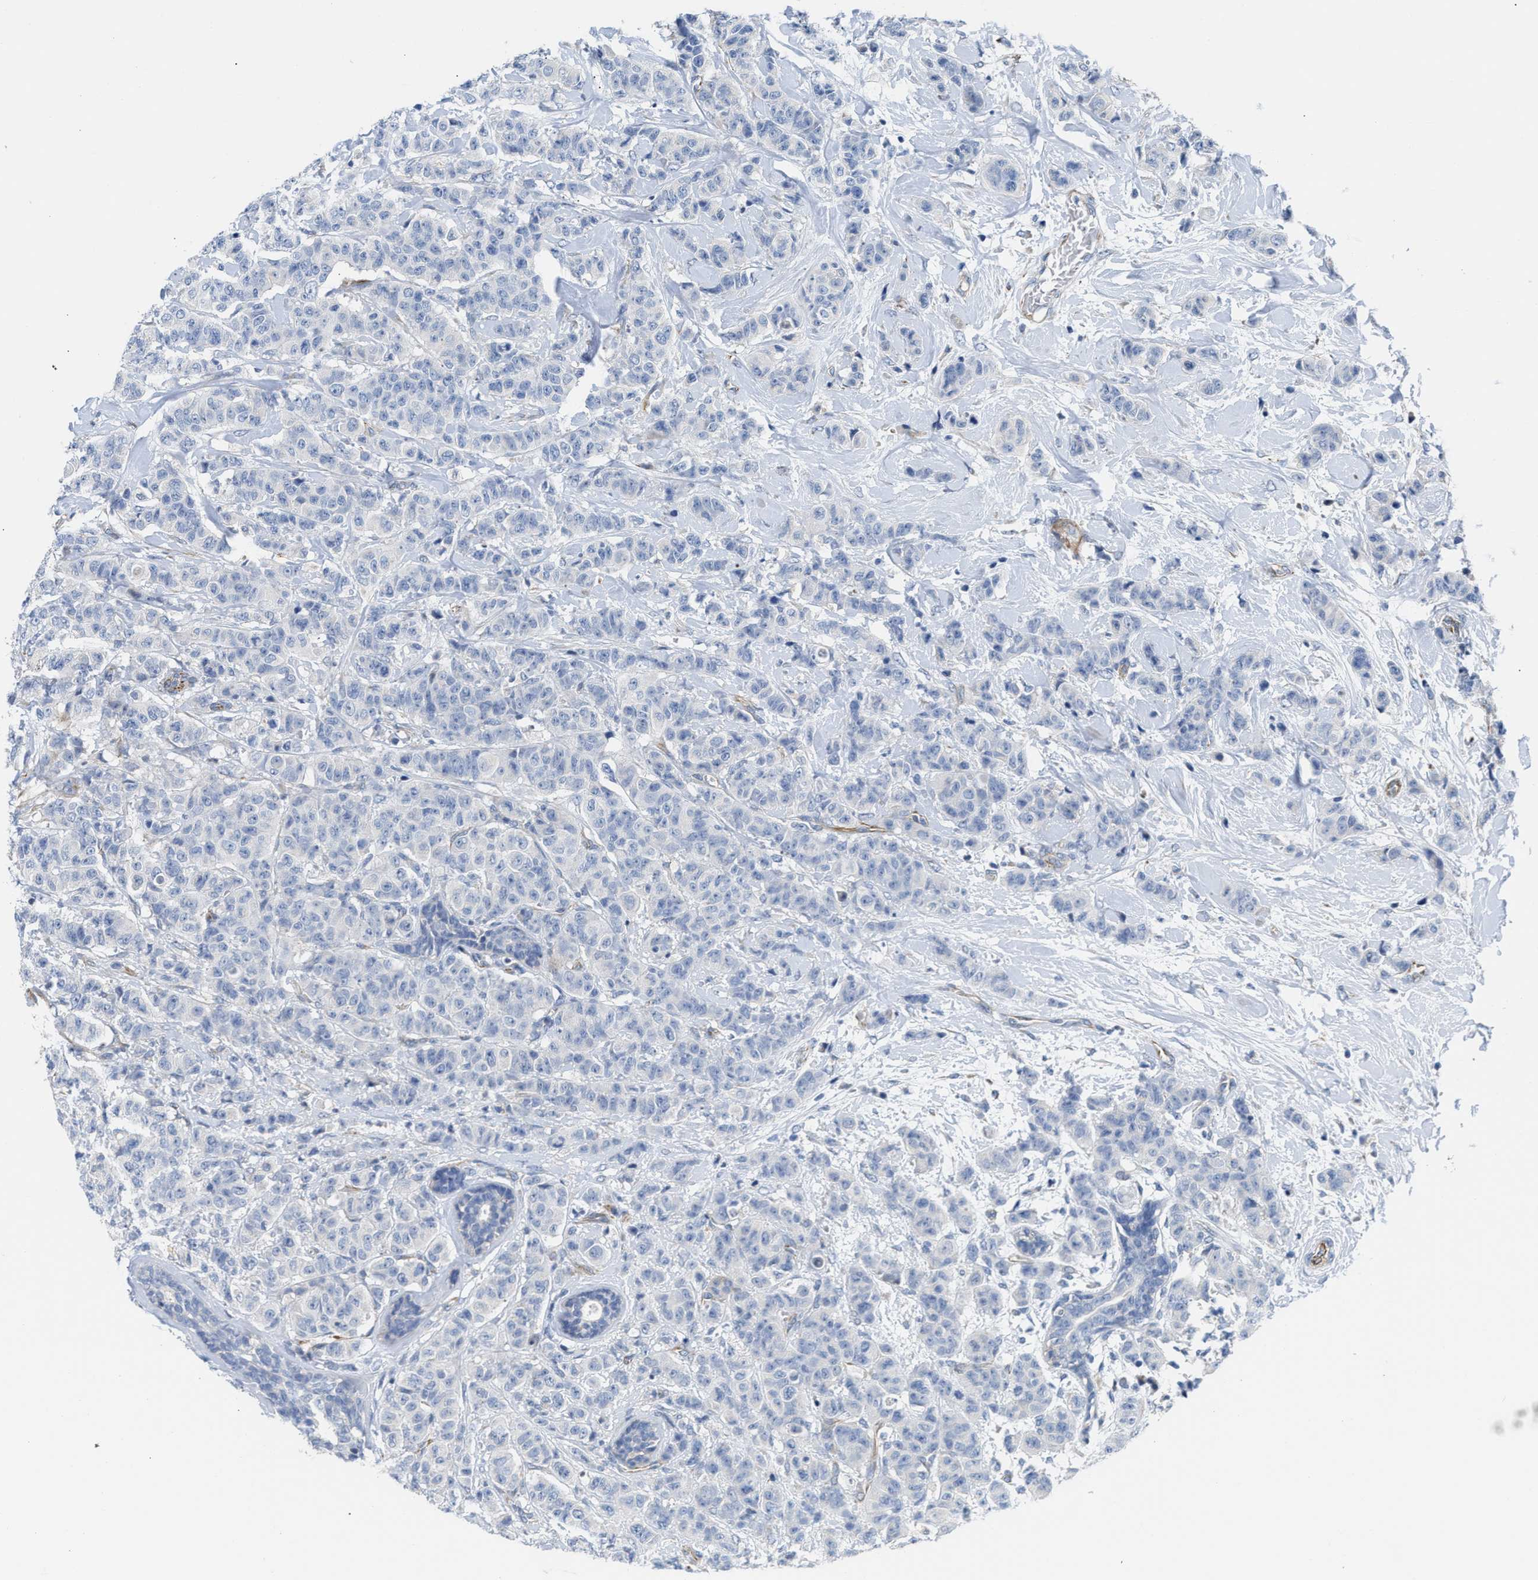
{"staining": {"intensity": "negative", "quantity": "none", "location": "none"}, "tissue": "breast cancer", "cell_type": "Tumor cells", "image_type": "cancer", "snomed": [{"axis": "morphology", "description": "Normal tissue, NOS"}, {"axis": "morphology", "description": "Duct carcinoma"}, {"axis": "topography", "description": "Breast"}], "caption": "Tumor cells show no significant expression in breast cancer.", "gene": "TFPI", "patient": {"sex": "female", "age": 40}}